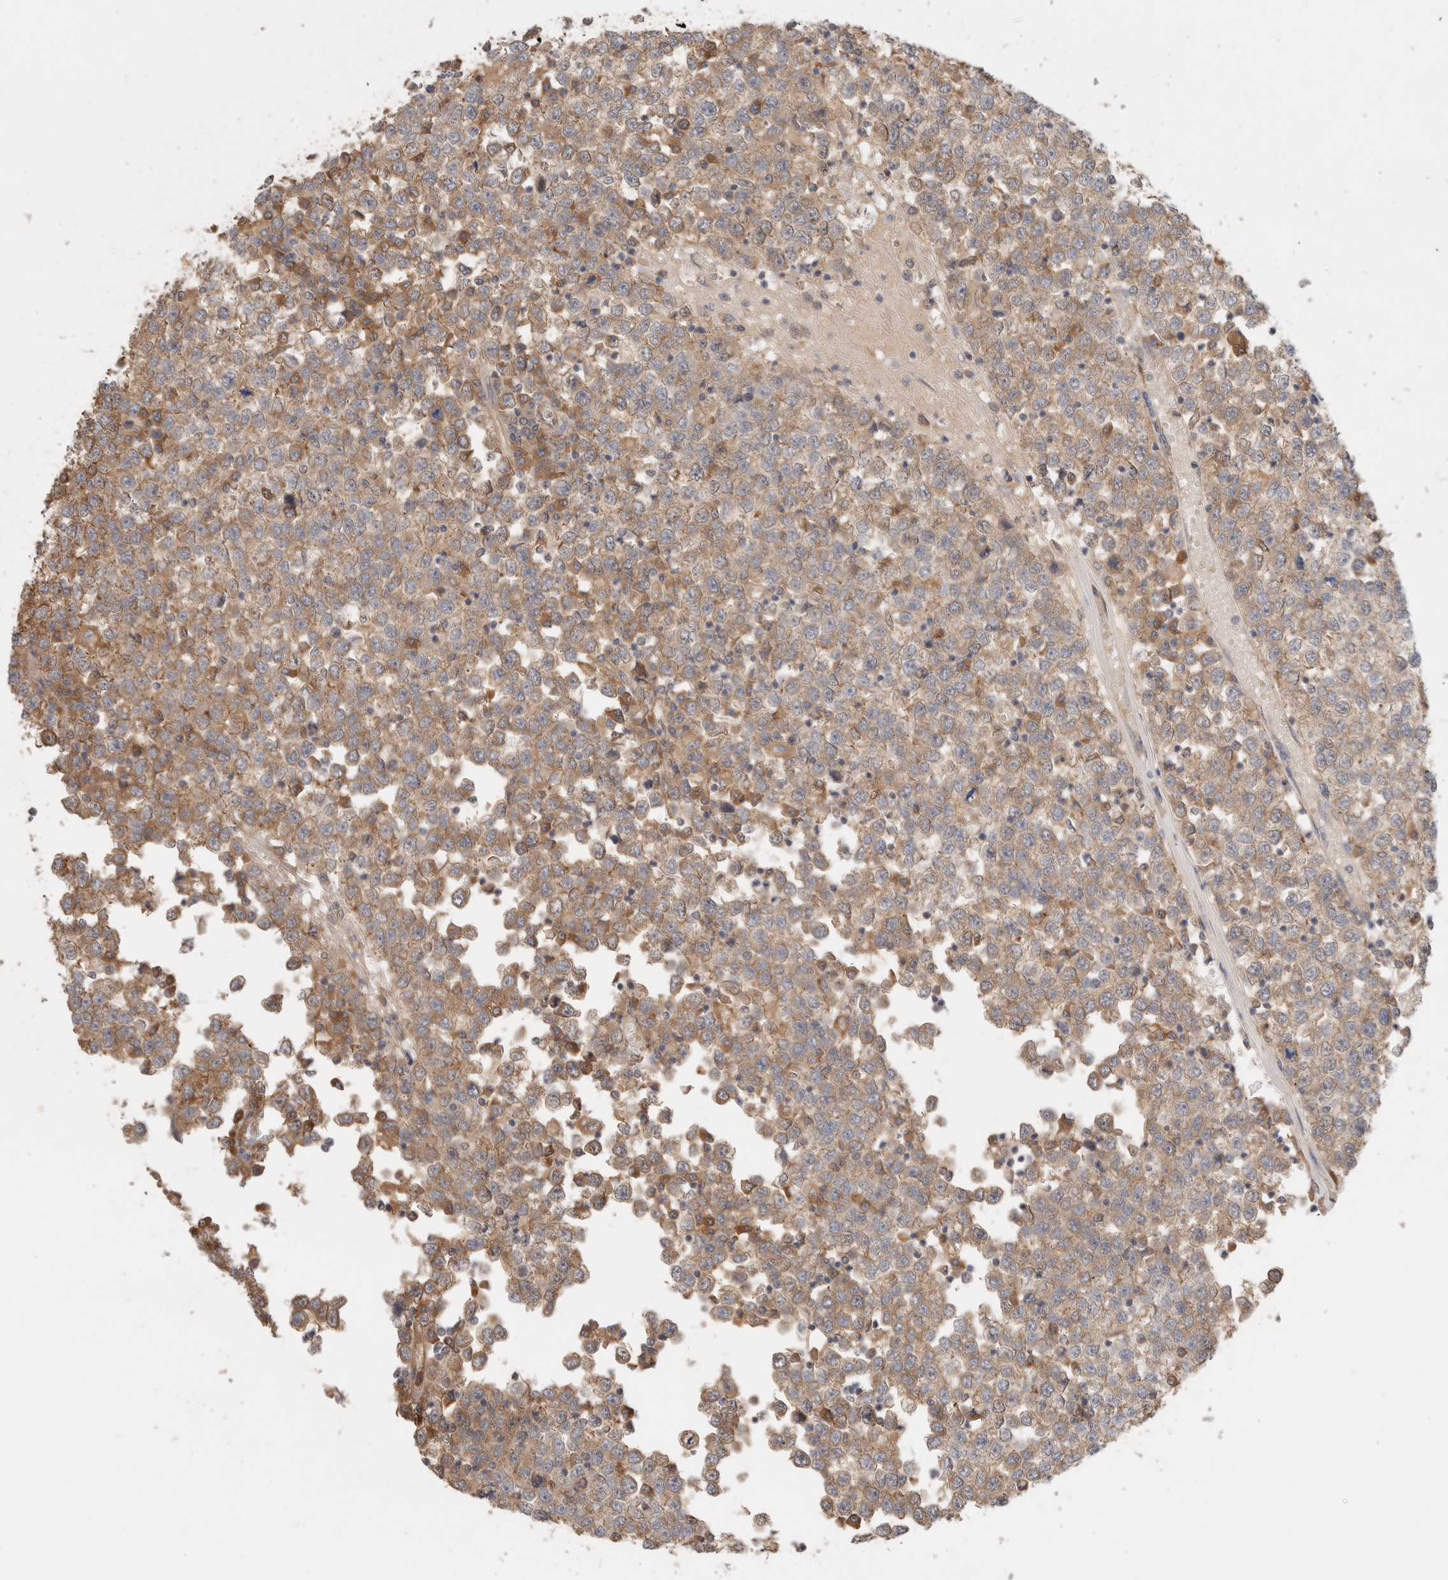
{"staining": {"intensity": "moderate", "quantity": ">75%", "location": "cytoplasmic/membranous"}, "tissue": "testis cancer", "cell_type": "Tumor cells", "image_type": "cancer", "snomed": [{"axis": "morphology", "description": "Seminoma, NOS"}, {"axis": "topography", "description": "Testis"}], "caption": "This image displays seminoma (testis) stained with immunohistochemistry to label a protein in brown. The cytoplasmic/membranous of tumor cells show moderate positivity for the protein. Nuclei are counter-stained blue.", "gene": "SGK3", "patient": {"sex": "male", "age": 65}}